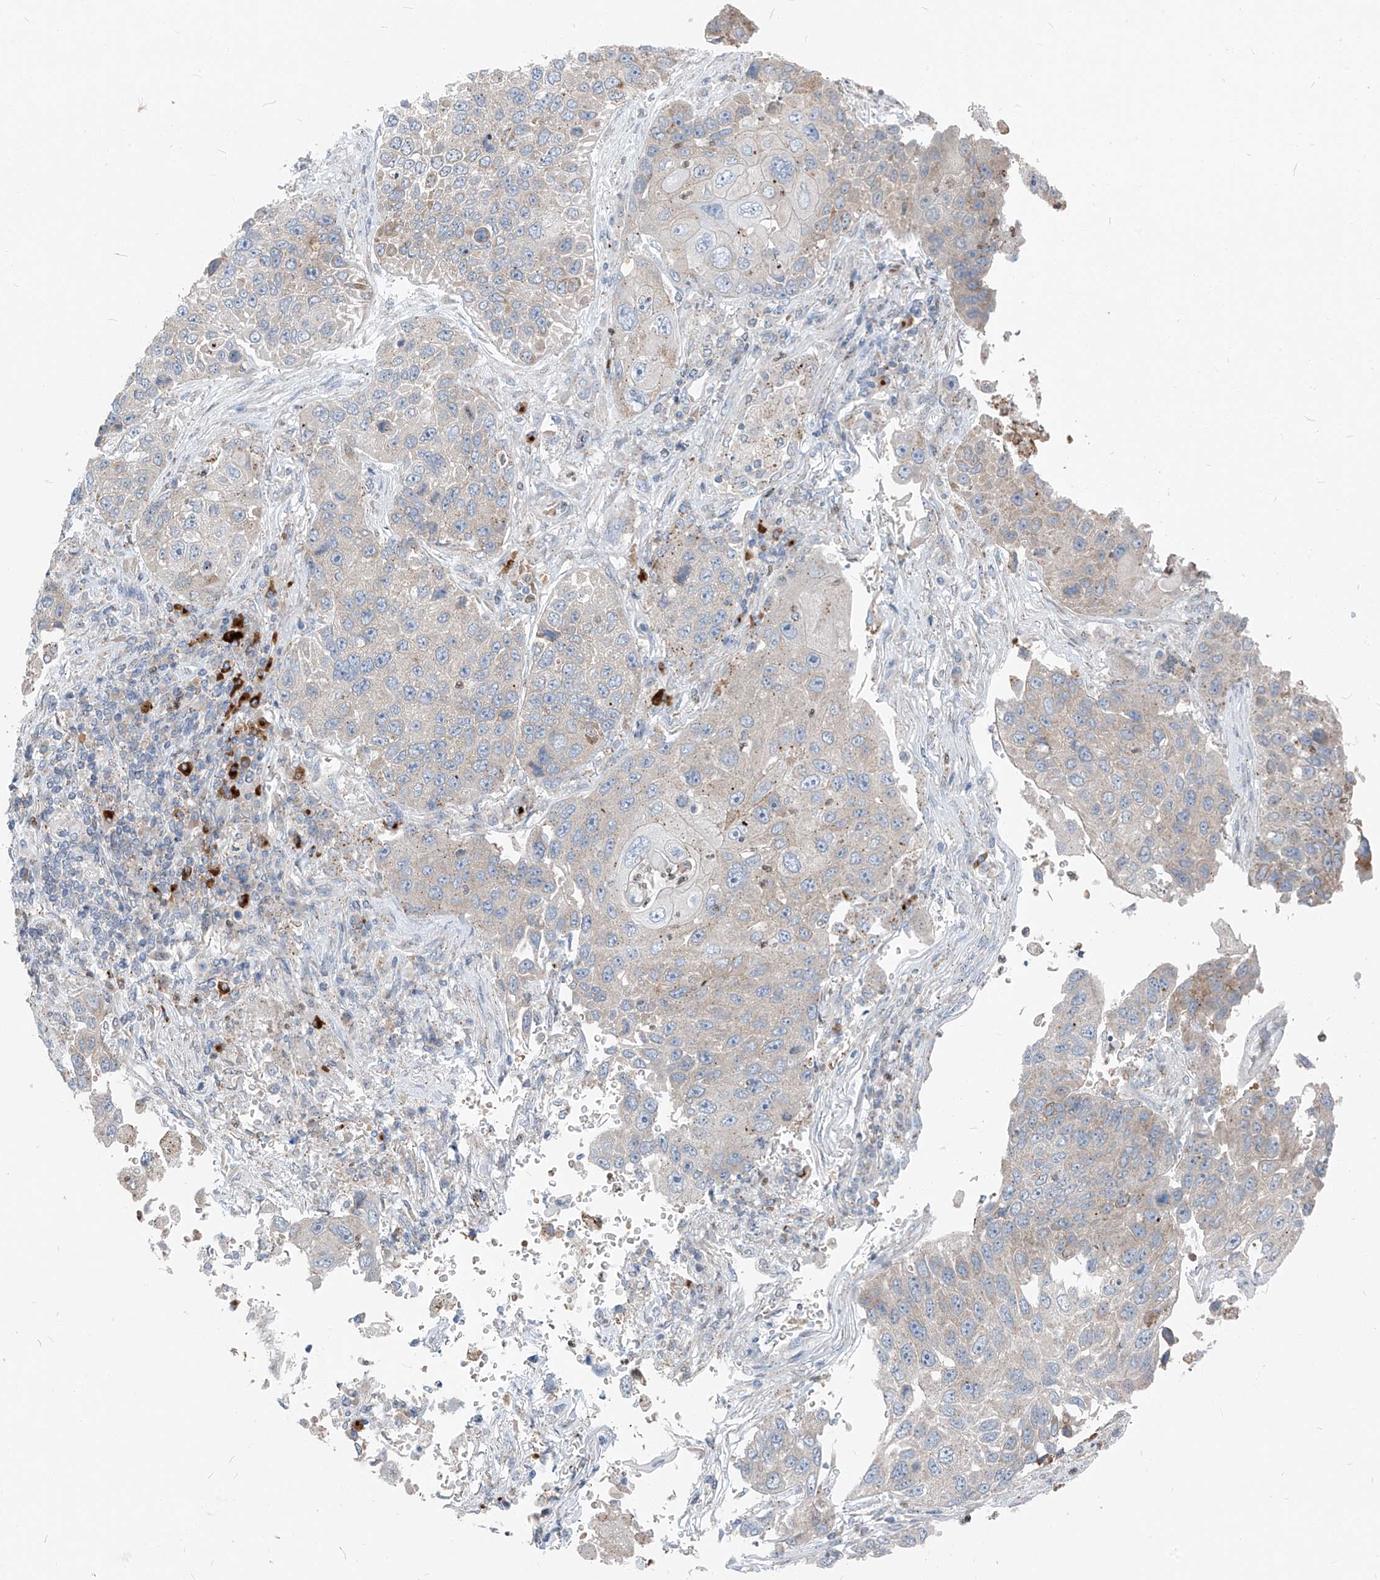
{"staining": {"intensity": "negative", "quantity": "none", "location": "none"}, "tissue": "lung cancer", "cell_type": "Tumor cells", "image_type": "cancer", "snomed": [{"axis": "morphology", "description": "Squamous cell carcinoma, NOS"}, {"axis": "topography", "description": "Lung"}], "caption": "Immunohistochemistry image of lung cancer (squamous cell carcinoma) stained for a protein (brown), which displays no staining in tumor cells.", "gene": "CHMP2B", "patient": {"sex": "male", "age": 61}}